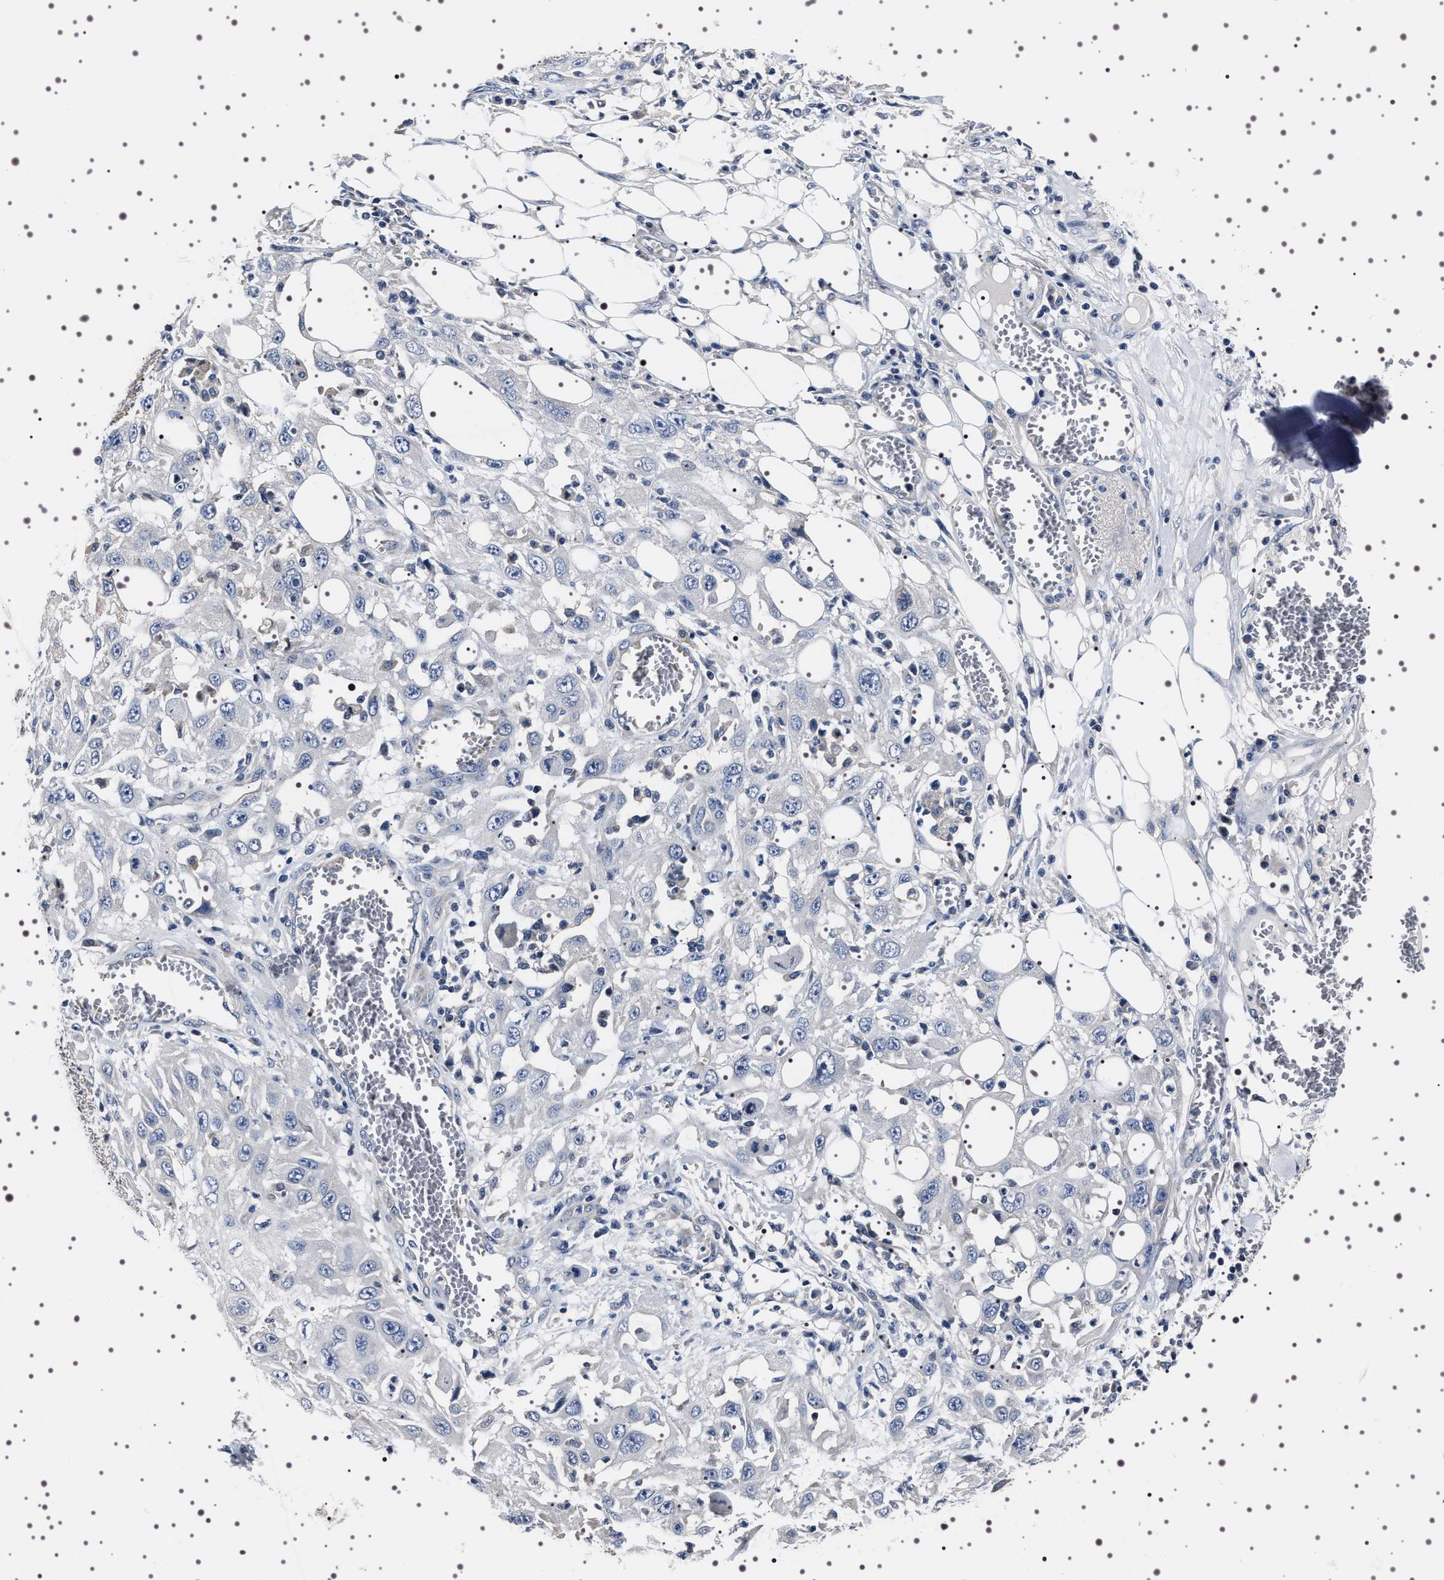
{"staining": {"intensity": "negative", "quantity": "none", "location": "none"}, "tissue": "skin cancer", "cell_type": "Tumor cells", "image_type": "cancer", "snomed": [{"axis": "morphology", "description": "Squamous cell carcinoma, NOS"}, {"axis": "topography", "description": "Skin"}], "caption": "Skin cancer (squamous cell carcinoma) stained for a protein using immunohistochemistry shows no staining tumor cells.", "gene": "TARBP1", "patient": {"sex": "male", "age": 75}}